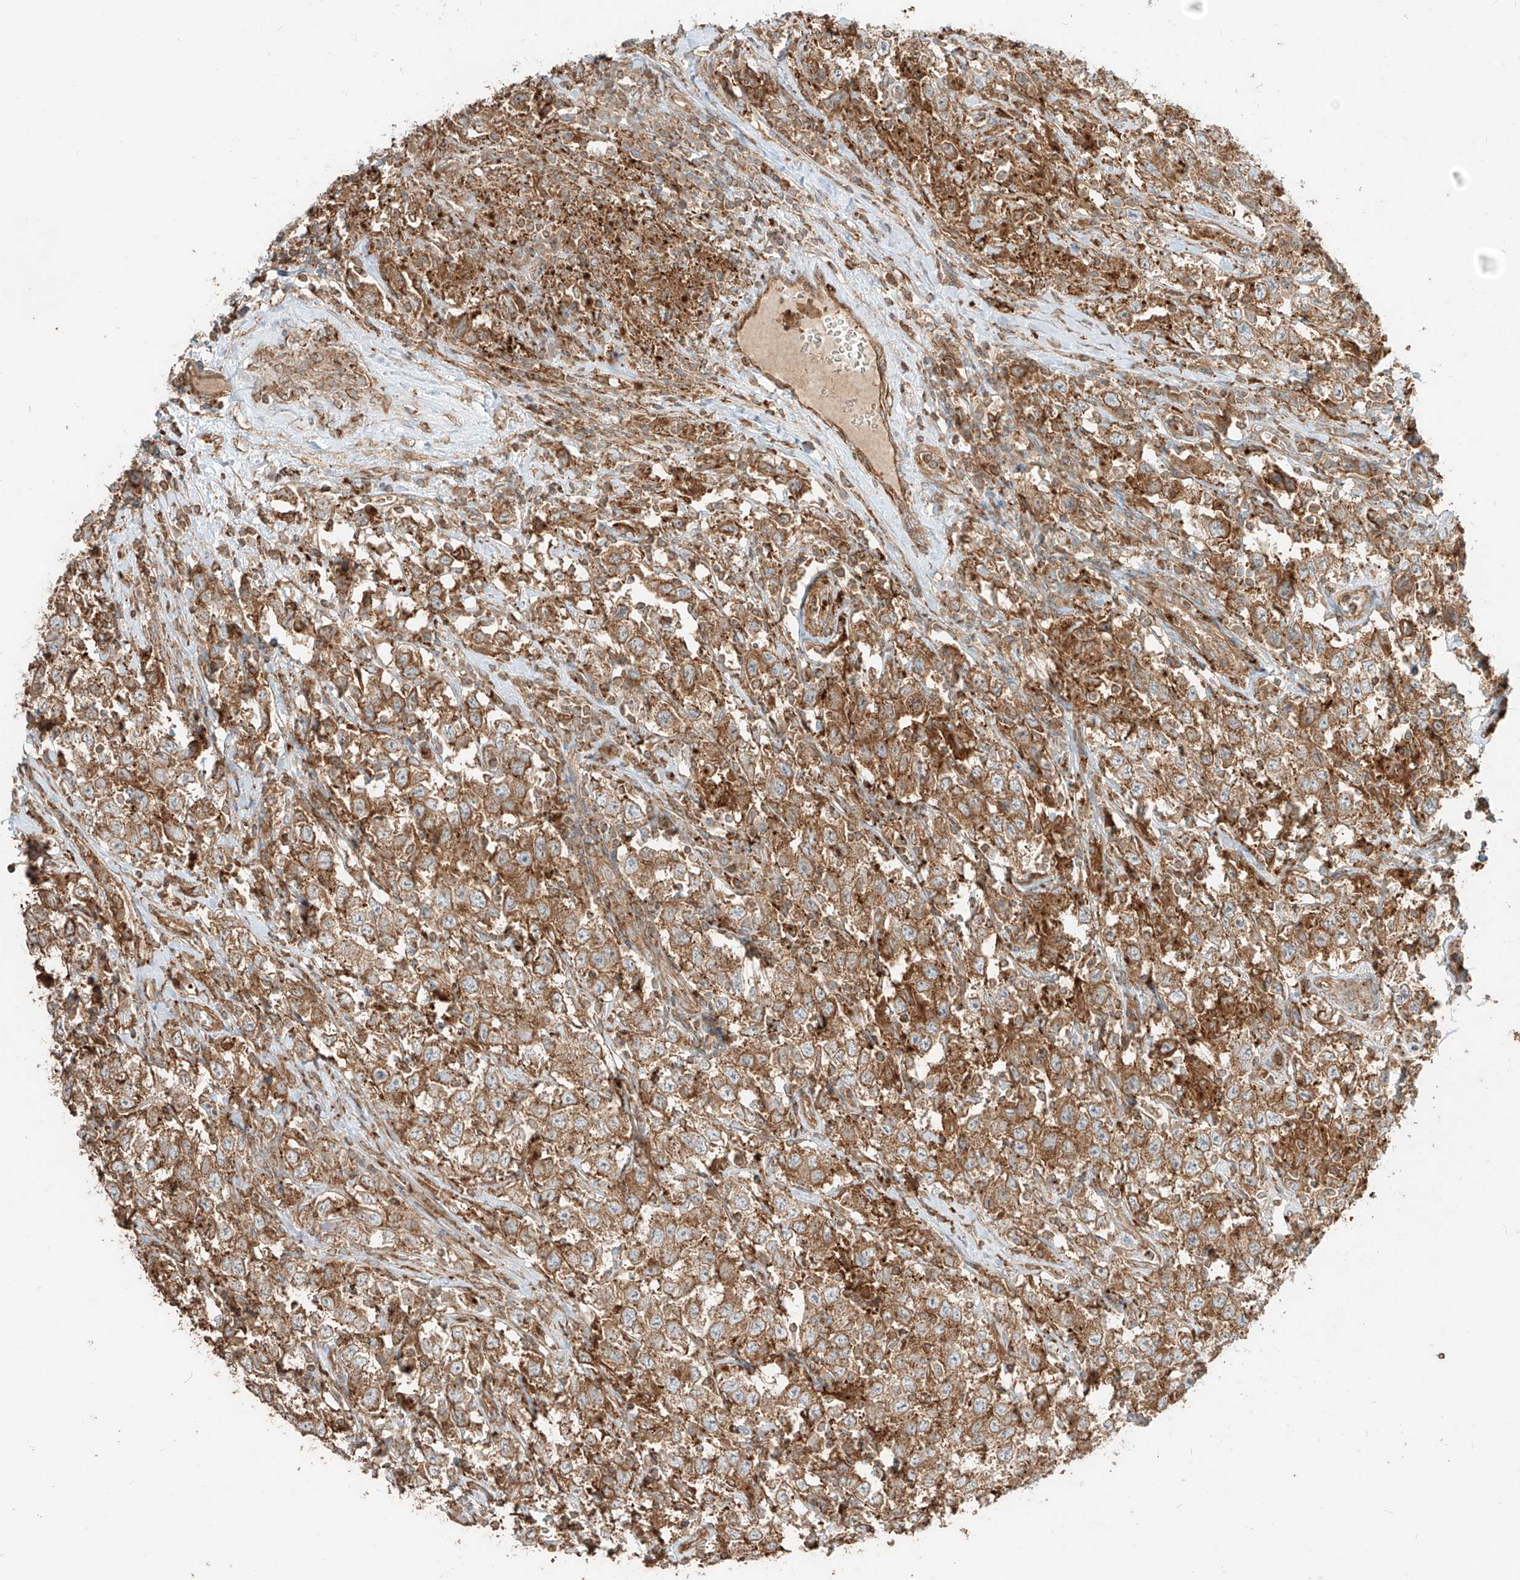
{"staining": {"intensity": "moderate", "quantity": ">75%", "location": "cytoplasmic/membranous"}, "tissue": "testis cancer", "cell_type": "Tumor cells", "image_type": "cancer", "snomed": [{"axis": "morphology", "description": "Seminoma, NOS"}, {"axis": "topography", "description": "Testis"}], "caption": "Brown immunohistochemical staining in testis cancer (seminoma) reveals moderate cytoplasmic/membranous positivity in about >75% of tumor cells.", "gene": "CCDC115", "patient": {"sex": "male", "age": 41}}